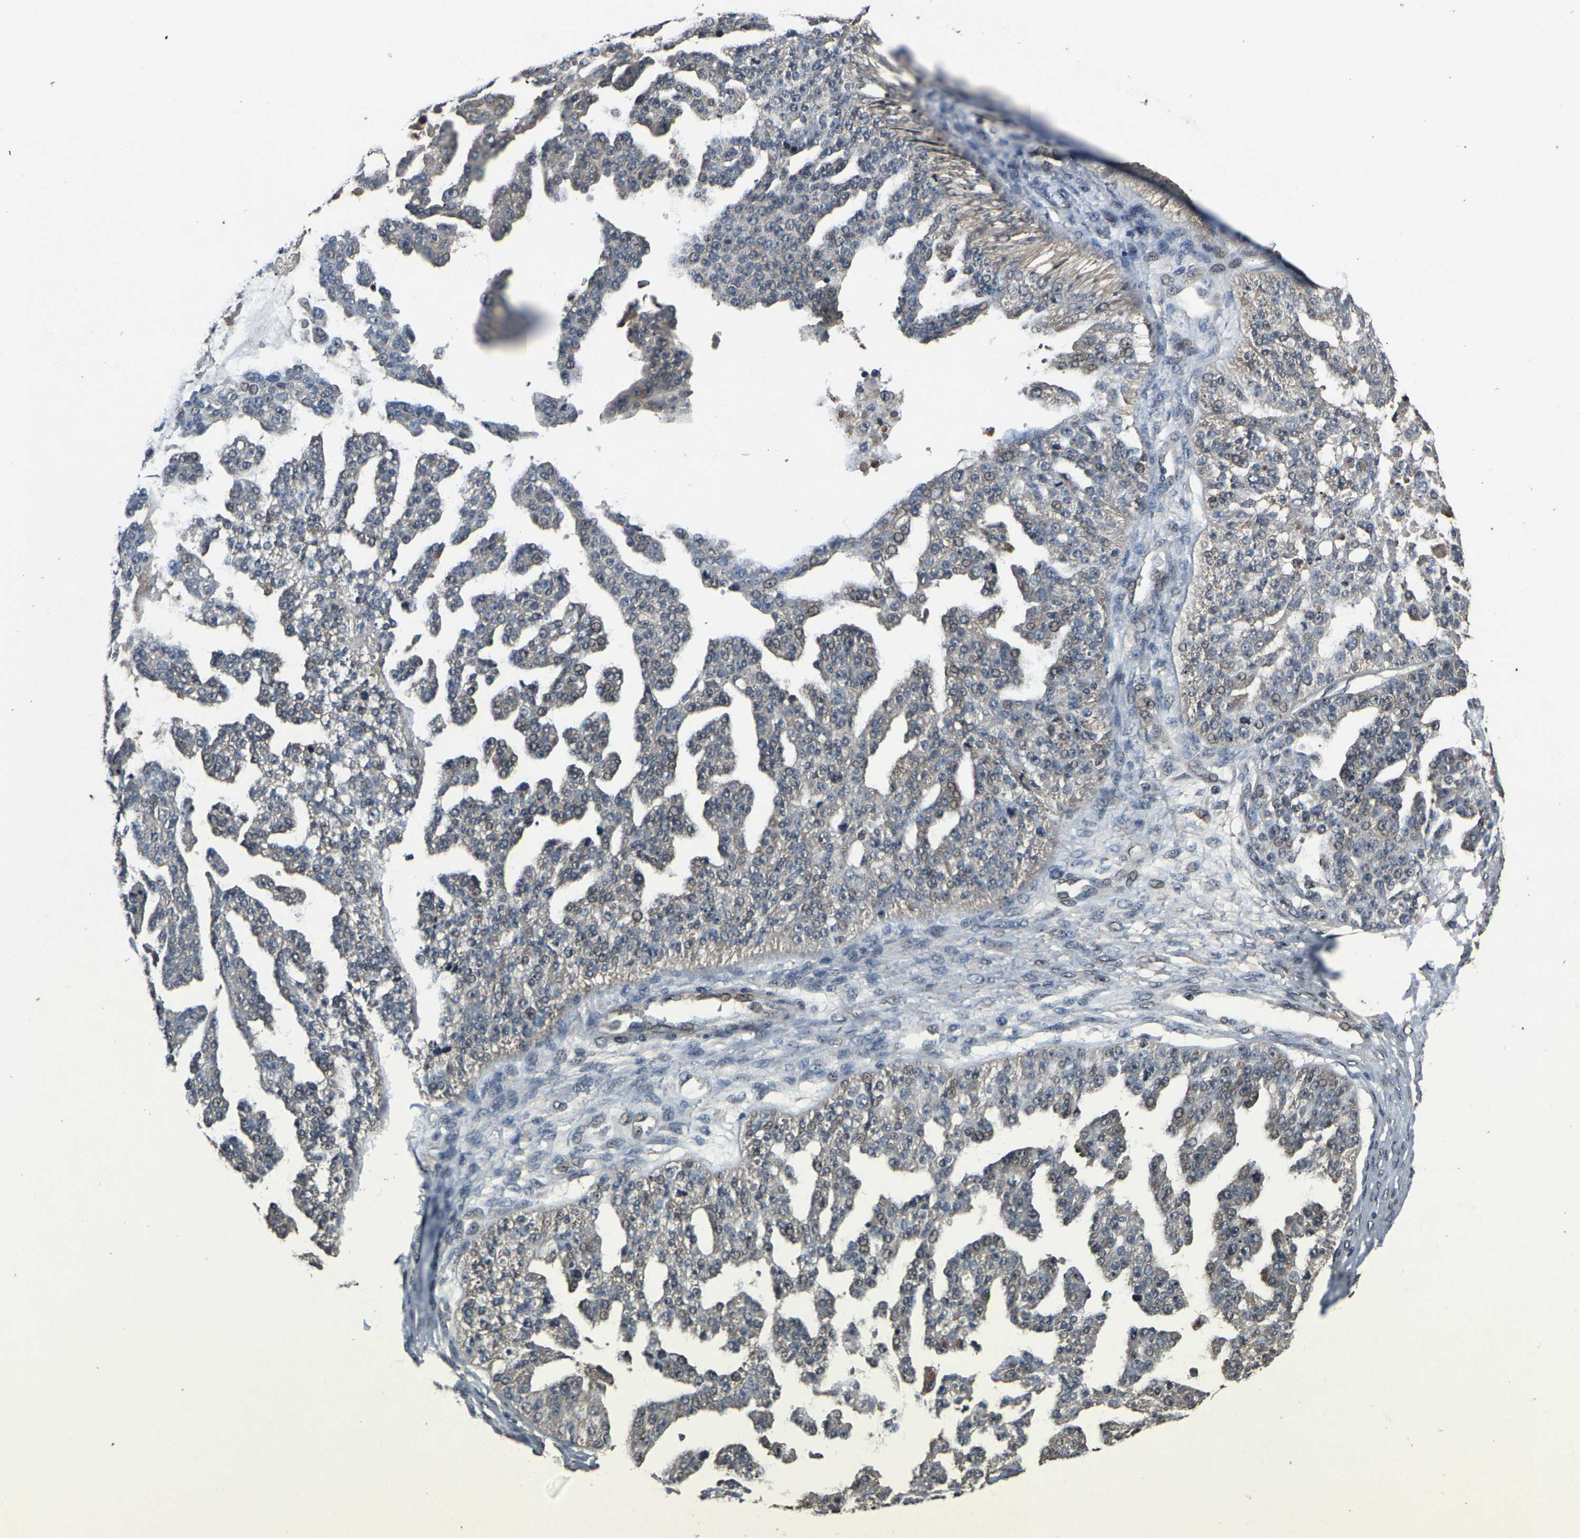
{"staining": {"intensity": "weak", "quantity": "<25%", "location": "cytoplasmic/membranous"}, "tissue": "ovarian cancer", "cell_type": "Tumor cells", "image_type": "cancer", "snomed": [{"axis": "morphology", "description": "Cystadenocarcinoma, serous, NOS"}, {"axis": "topography", "description": "Ovary"}], "caption": "An image of ovarian cancer (serous cystadenocarcinoma) stained for a protein shows no brown staining in tumor cells. The staining was performed using DAB (3,3'-diaminobenzidine) to visualize the protein expression in brown, while the nuclei were stained in blue with hematoxylin (Magnification: 20x).", "gene": "HUWE1", "patient": {"sex": "female", "age": 58}}